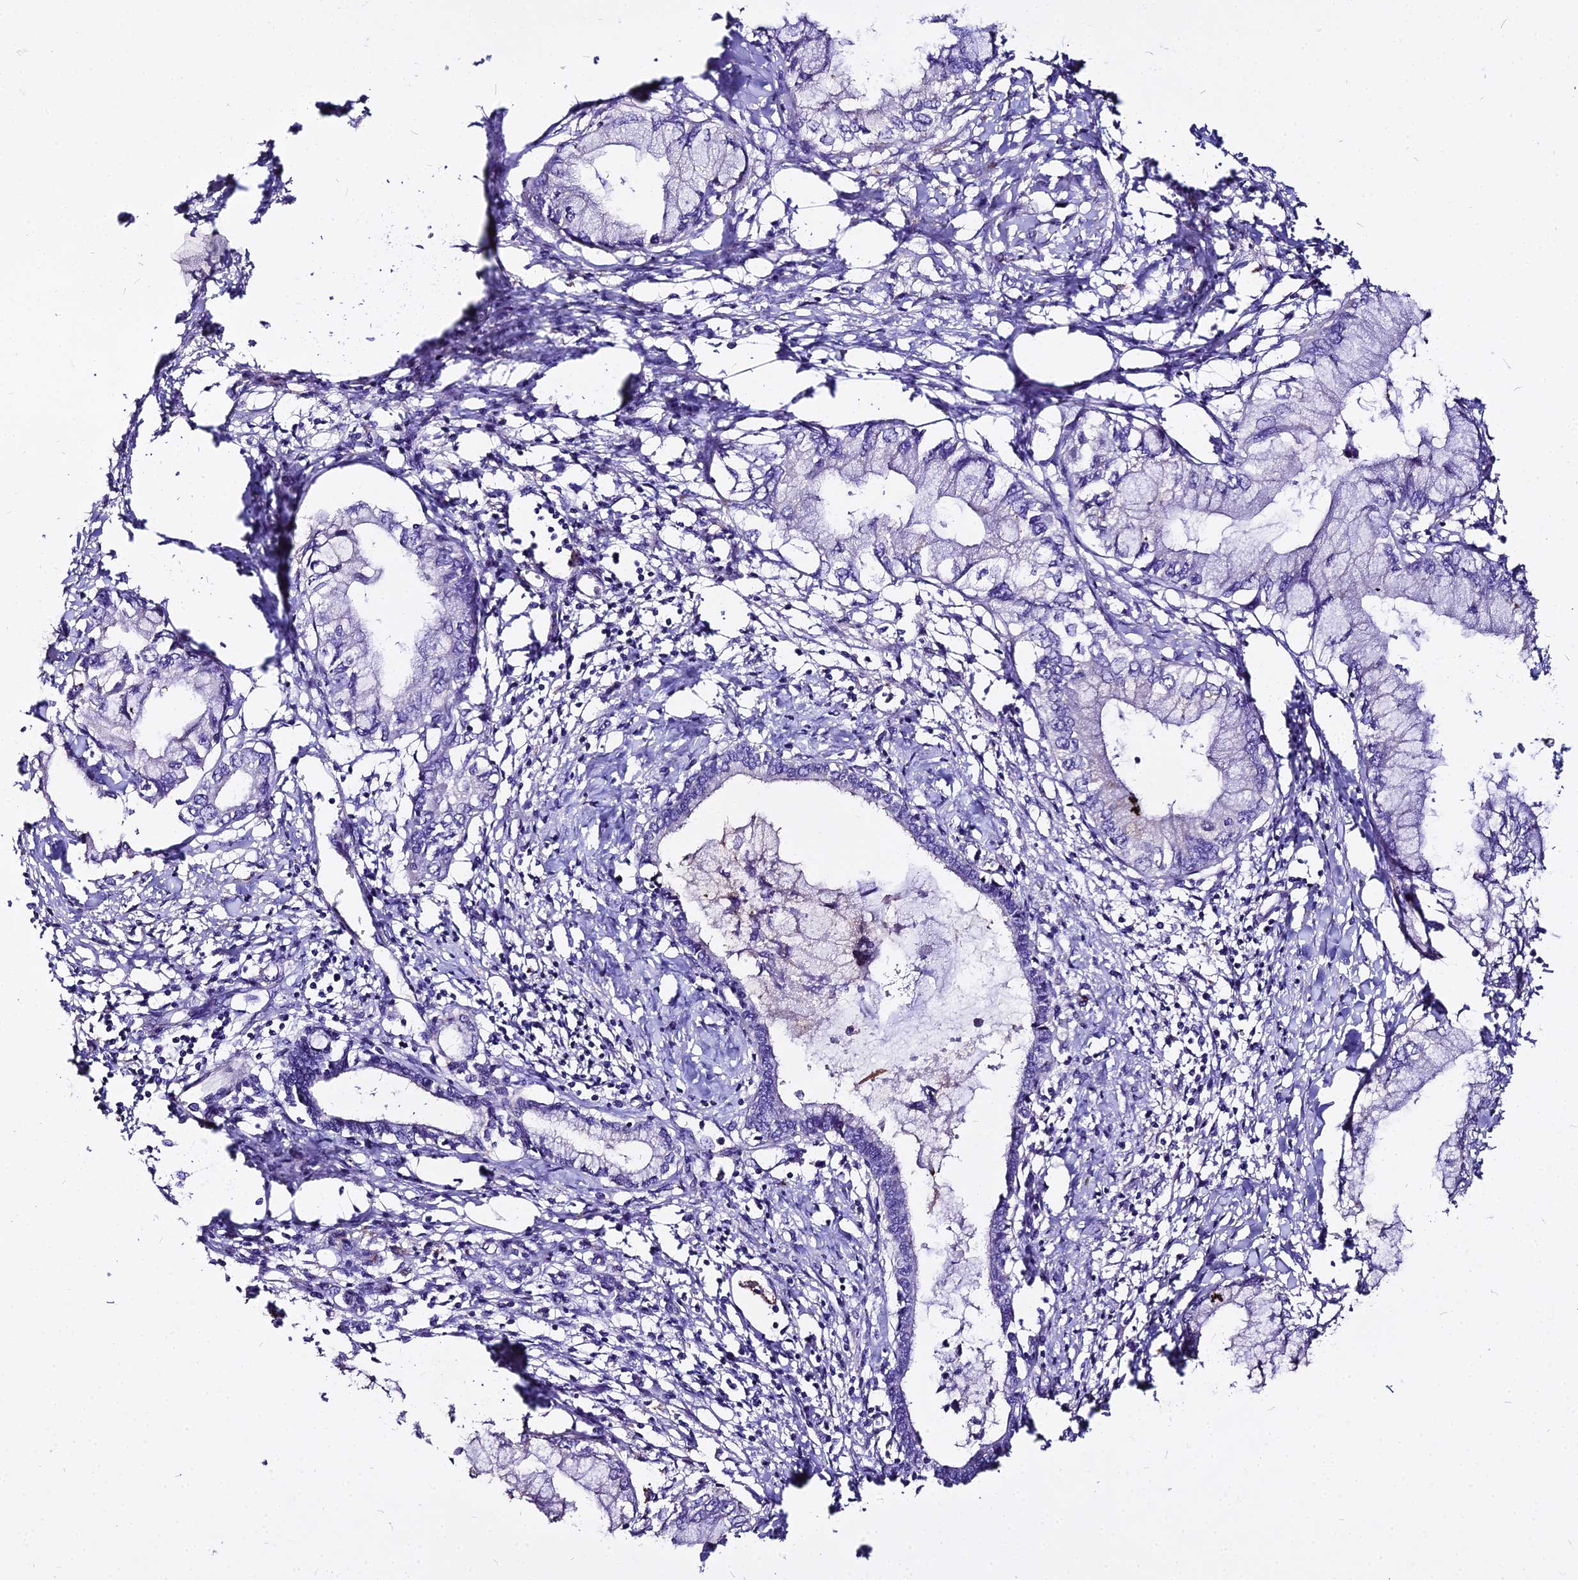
{"staining": {"intensity": "negative", "quantity": "none", "location": "none"}, "tissue": "pancreatic cancer", "cell_type": "Tumor cells", "image_type": "cancer", "snomed": [{"axis": "morphology", "description": "Adenocarcinoma, NOS"}, {"axis": "topography", "description": "Pancreas"}], "caption": "This is a histopathology image of IHC staining of pancreatic cancer, which shows no staining in tumor cells.", "gene": "GLYAT", "patient": {"sex": "male", "age": 48}}